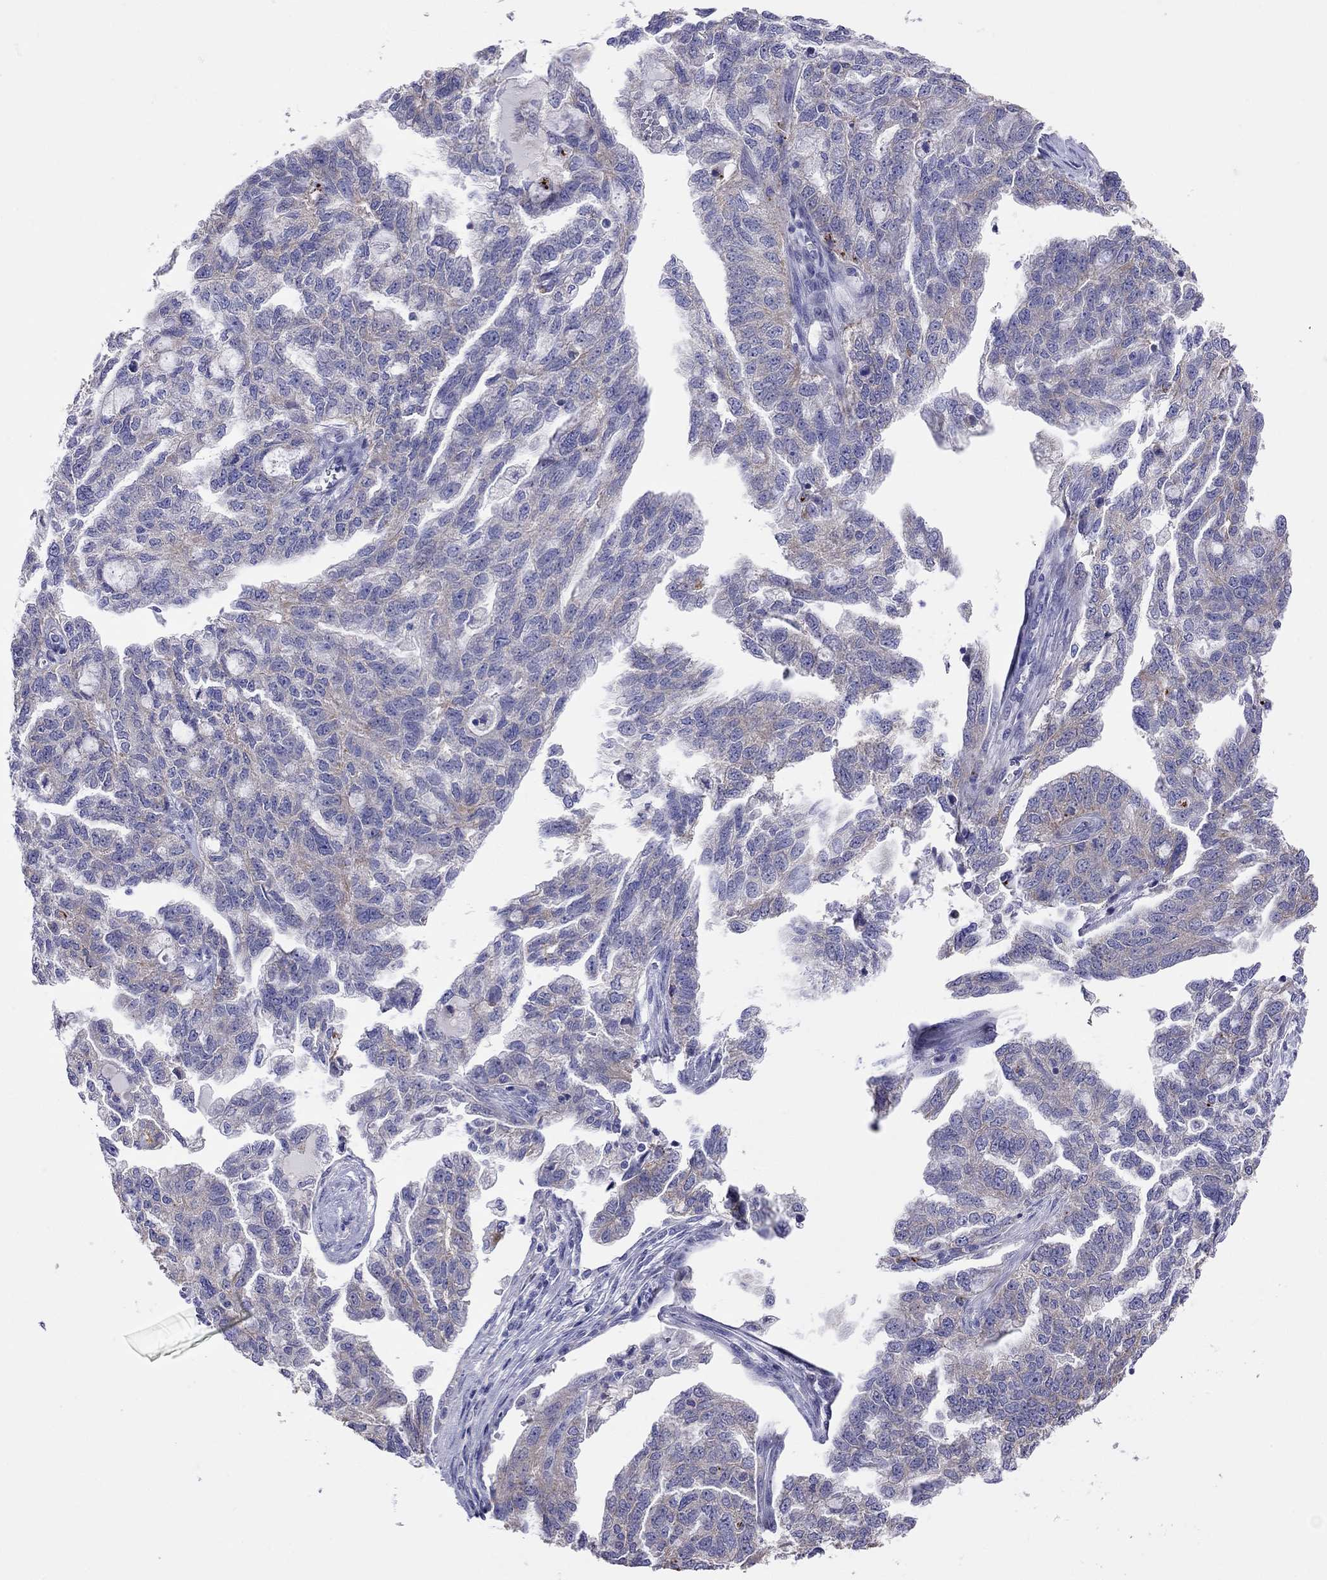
{"staining": {"intensity": "negative", "quantity": "none", "location": "none"}, "tissue": "ovarian cancer", "cell_type": "Tumor cells", "image_type": "cancer", "snomed": [{"axis": "morphology", "description": "Cystadenocarcinoma, serous, NOS"}, {"axis": "topography", "description": "Ovary"}], "caption": "Tumor cells are negative for brown protein staining in ovarian serous cystadenocarcinoma.", "gene": "COL9A1", "patient": {"sex": "female", "age": 51}}